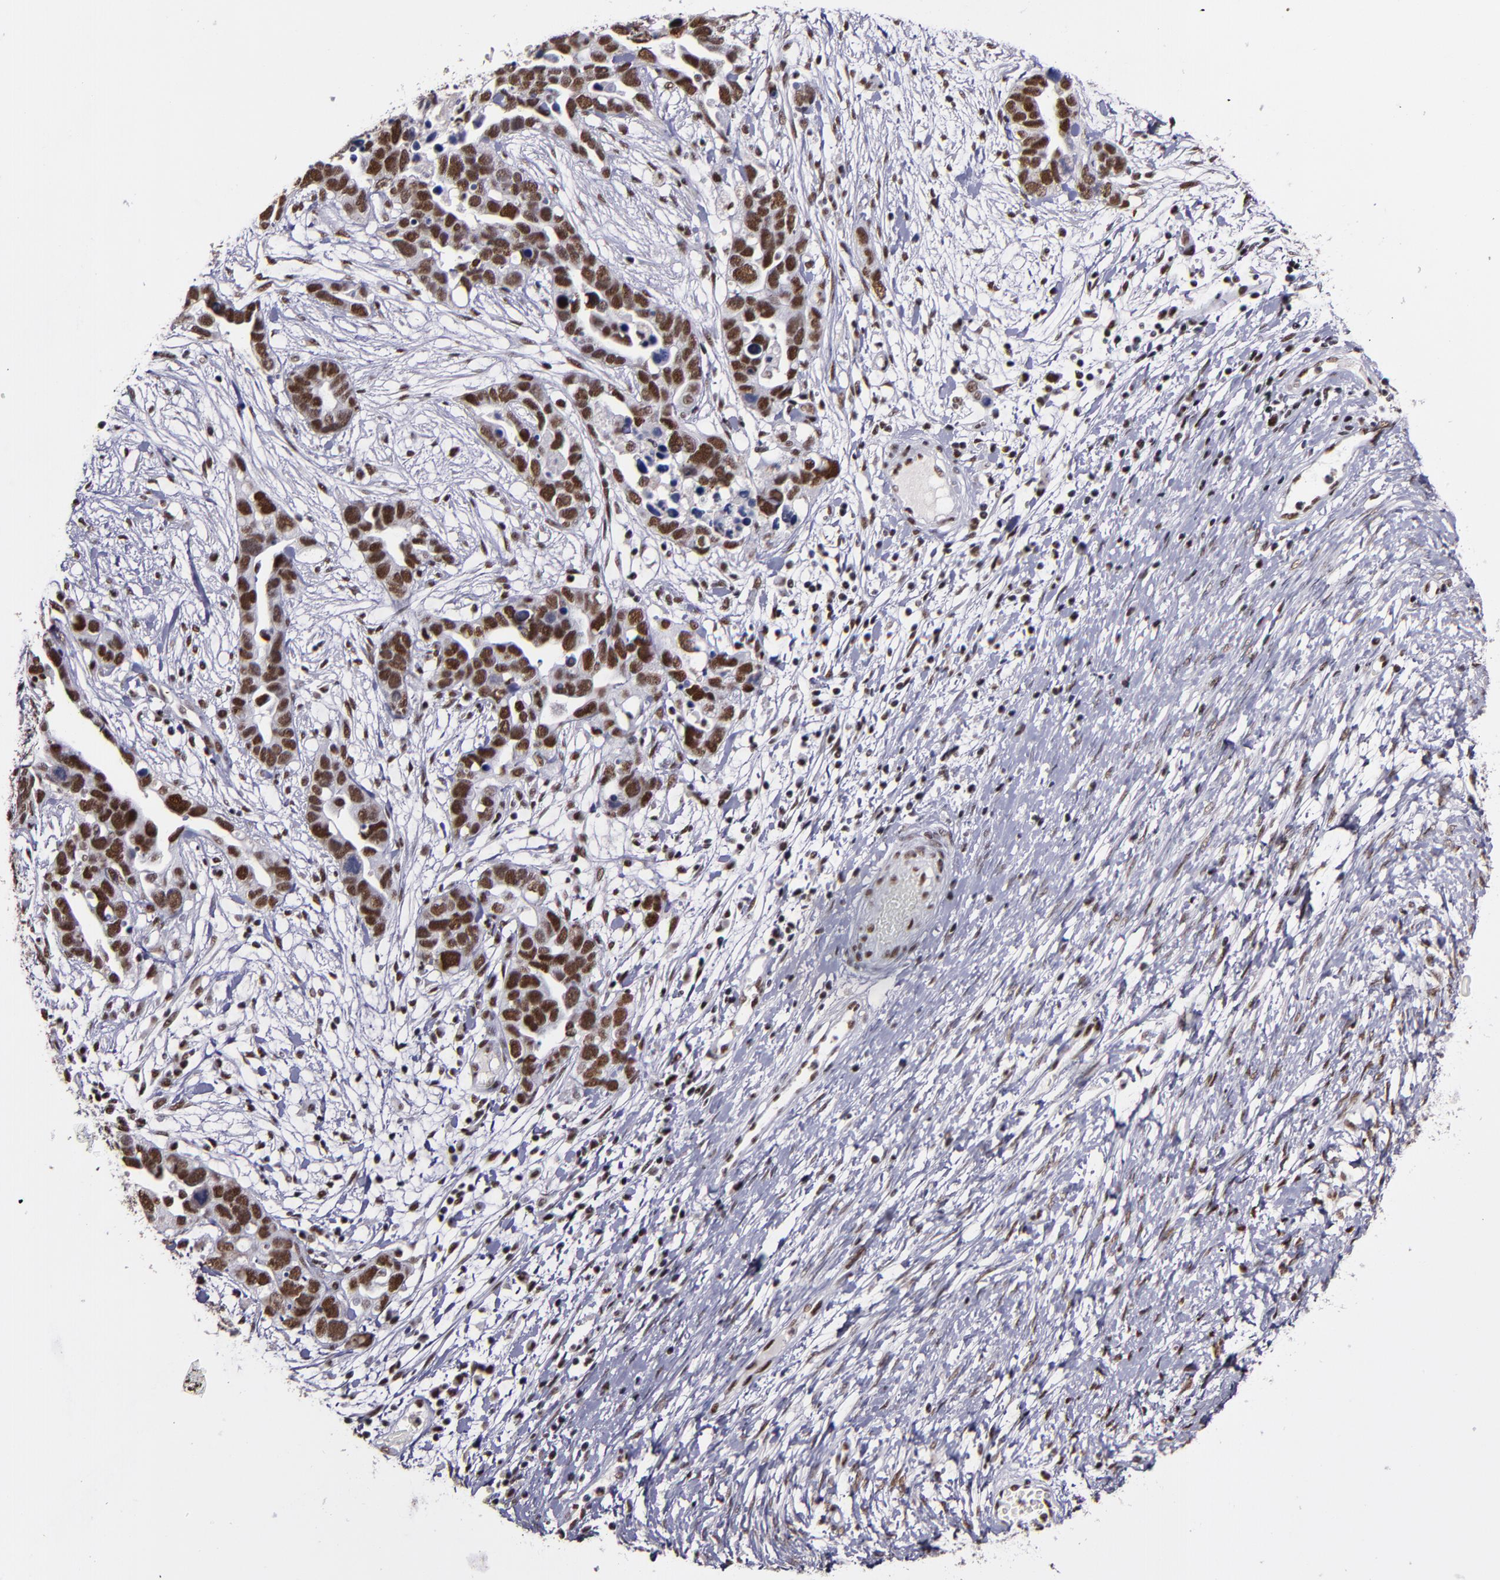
{"staining": {"intensity": "strong", "quantity": ">75%", "location": "nuclear"}, "tissue": "ovarian cancer", "cell_type": "Tumor cells", "image_type": "cancer", "snomed": [{"axis": "morphology", "description": "Cystadenocarcinoma, serous, NOS"}, {"axis": "topography", "description": "Ovary"}], "caption": "Serous cystadenocarcinoma (ovarian) tissue reveals strong nuclear expression in approximately >75% of tumor cells, visualized by immunohistochemistry.", "gene": "PPP4R3A", "patient": {"sex": "female", "age": 54}}